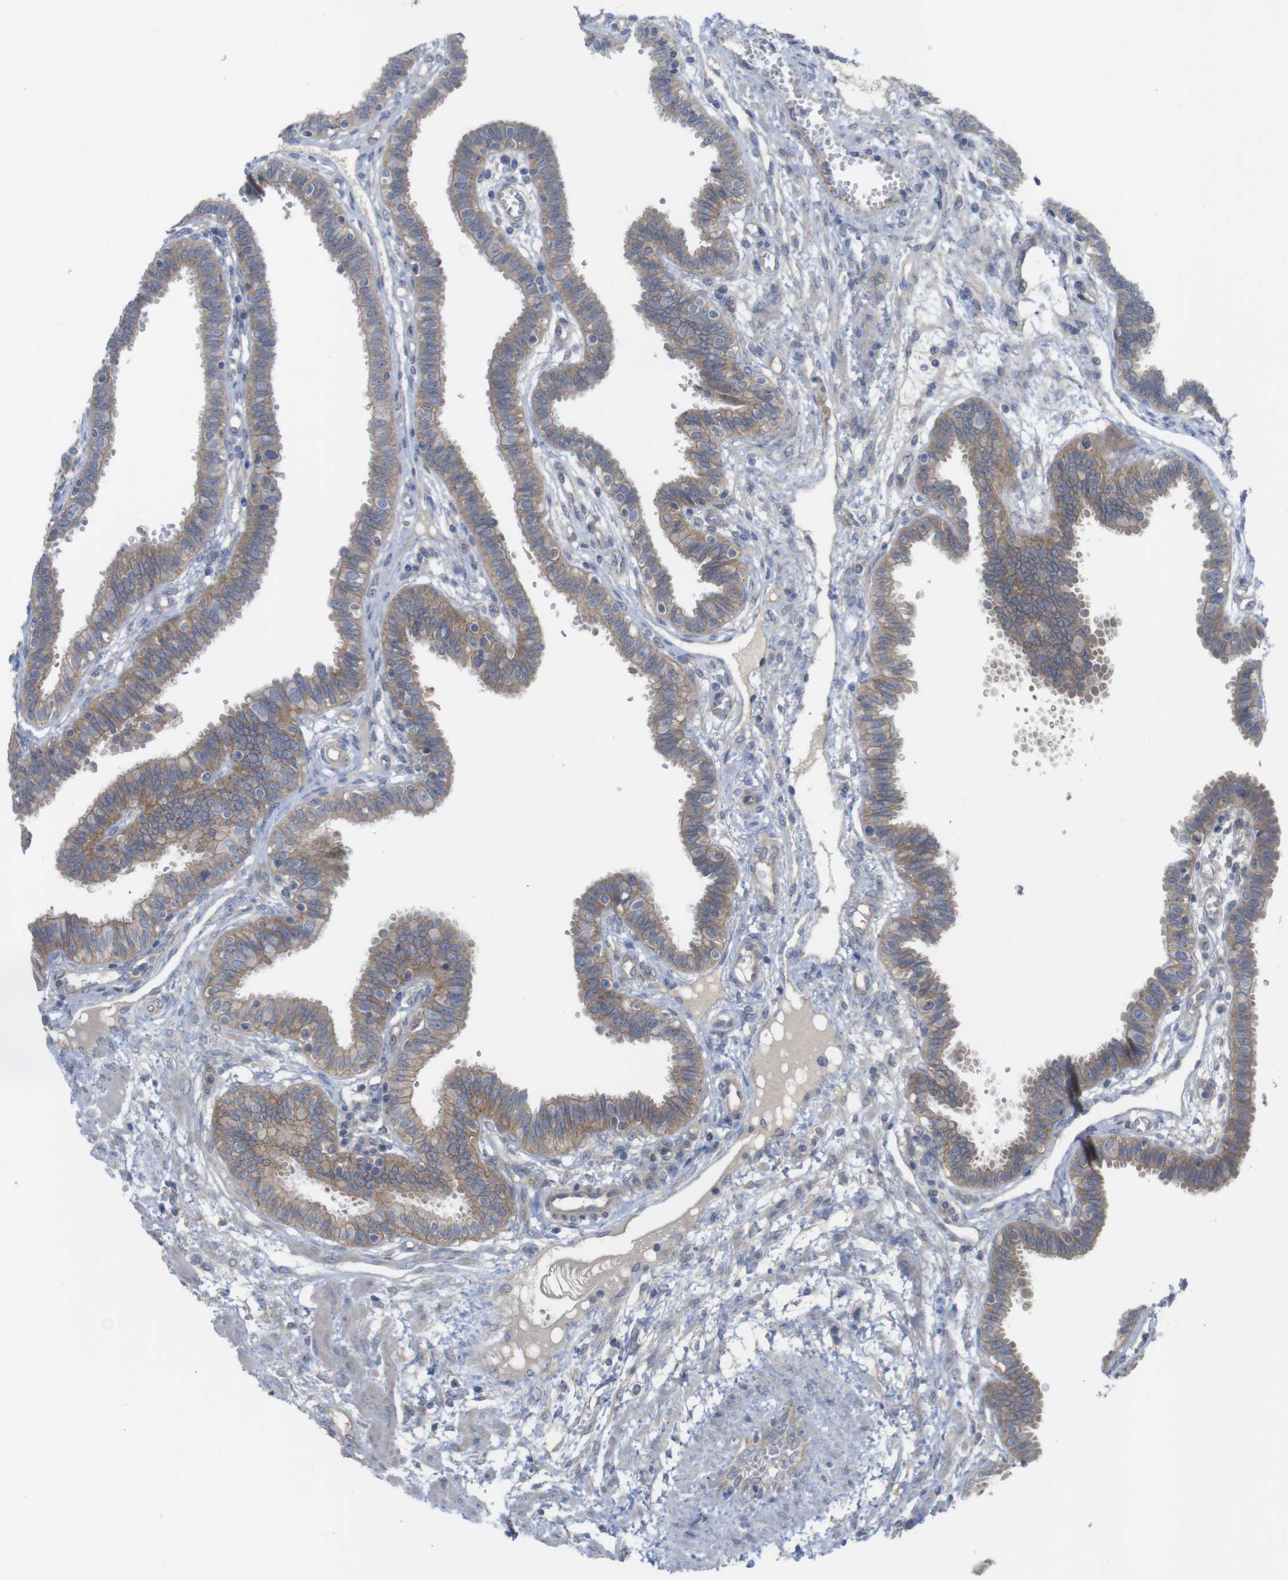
{"staining": {"intensity": "moderate", "quantity": ">75%", "location": "cytoplasmic/membranous"}, "tissue": "fallopian tube", "cell_type": "Glandular cells", "image_type": "normal", "snomed": [{"axis": "morphology", "description": "Normal tissue, NOS"}, {"axis": "topography", "description": "Fallopian tube"}], "caption": "Immunohistochemistry (IHC) image of unremarkable fallopian tube: human fallopian tube stained using immunohistochemistry (IHC) exhibits medium levels of moderate protein expression localized specifically in the cytoplasmic/membranous of glandular cells, appearing as a cytoplasmic/membranous brown color.", "gene": "KIDINS220", "patient": {"sex": "female", "age": 32}}